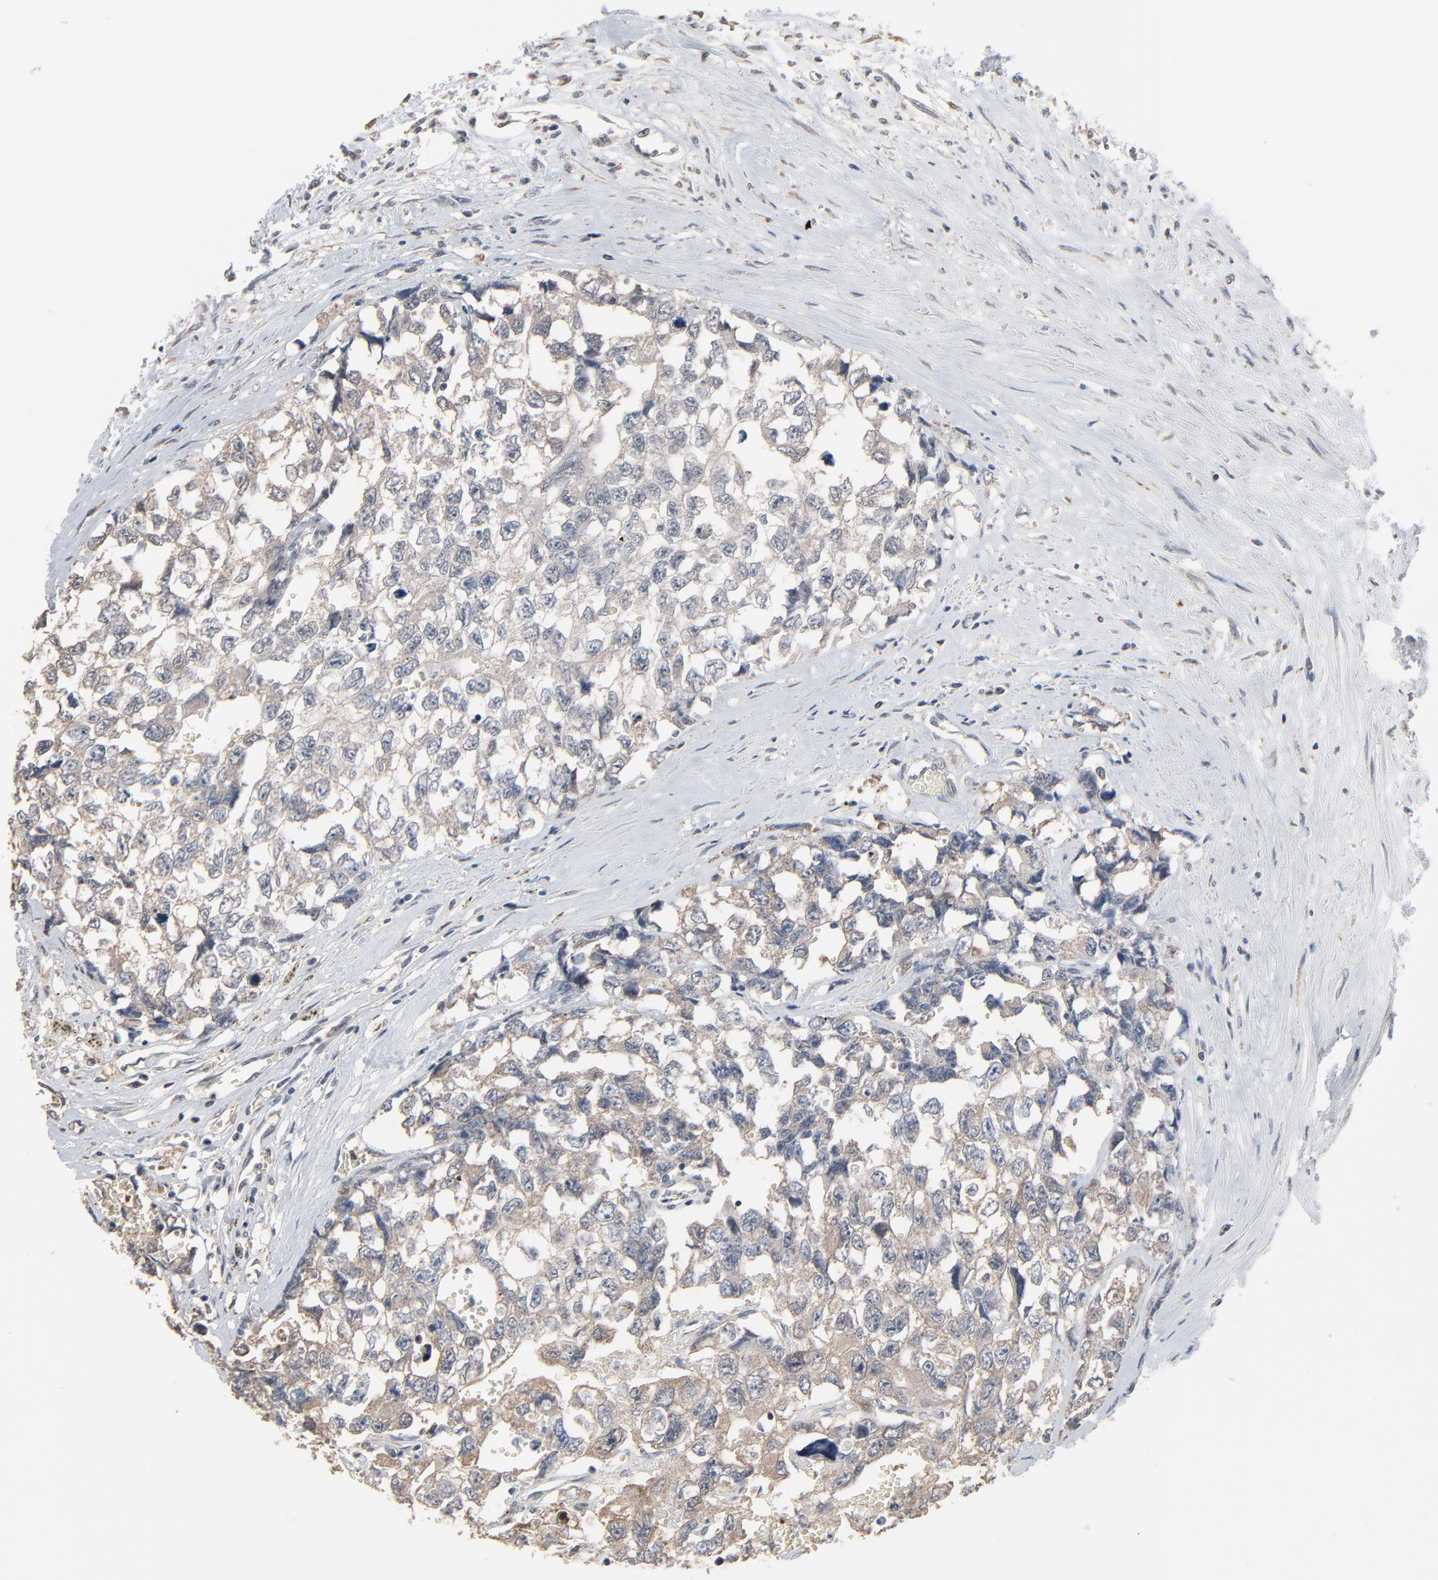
{"staining": {"intensity": "weak", "quantity": "25%-75%", "location": "cytoplasmic/membranous"}, "tissue": "testis cancer", "cell_type": "Tumor cells", "image_type": "cancer", "snomed": [{"axis": "morphology", "description": "Carcinoma, Embryonal, NOS"}, {"axis": "topography", "description": "Testis"}], "caption": "Immunohistochemistry (IHC) histopathology image of human embryonal carcinoma (testis) stained for a protein (brown), which reveals low levels of weak cytoplasmic/membranous staining in about 25%-75% of tumor cells.", "gene": "CCT5", "patient": {"sex": "male", "age": 31}}